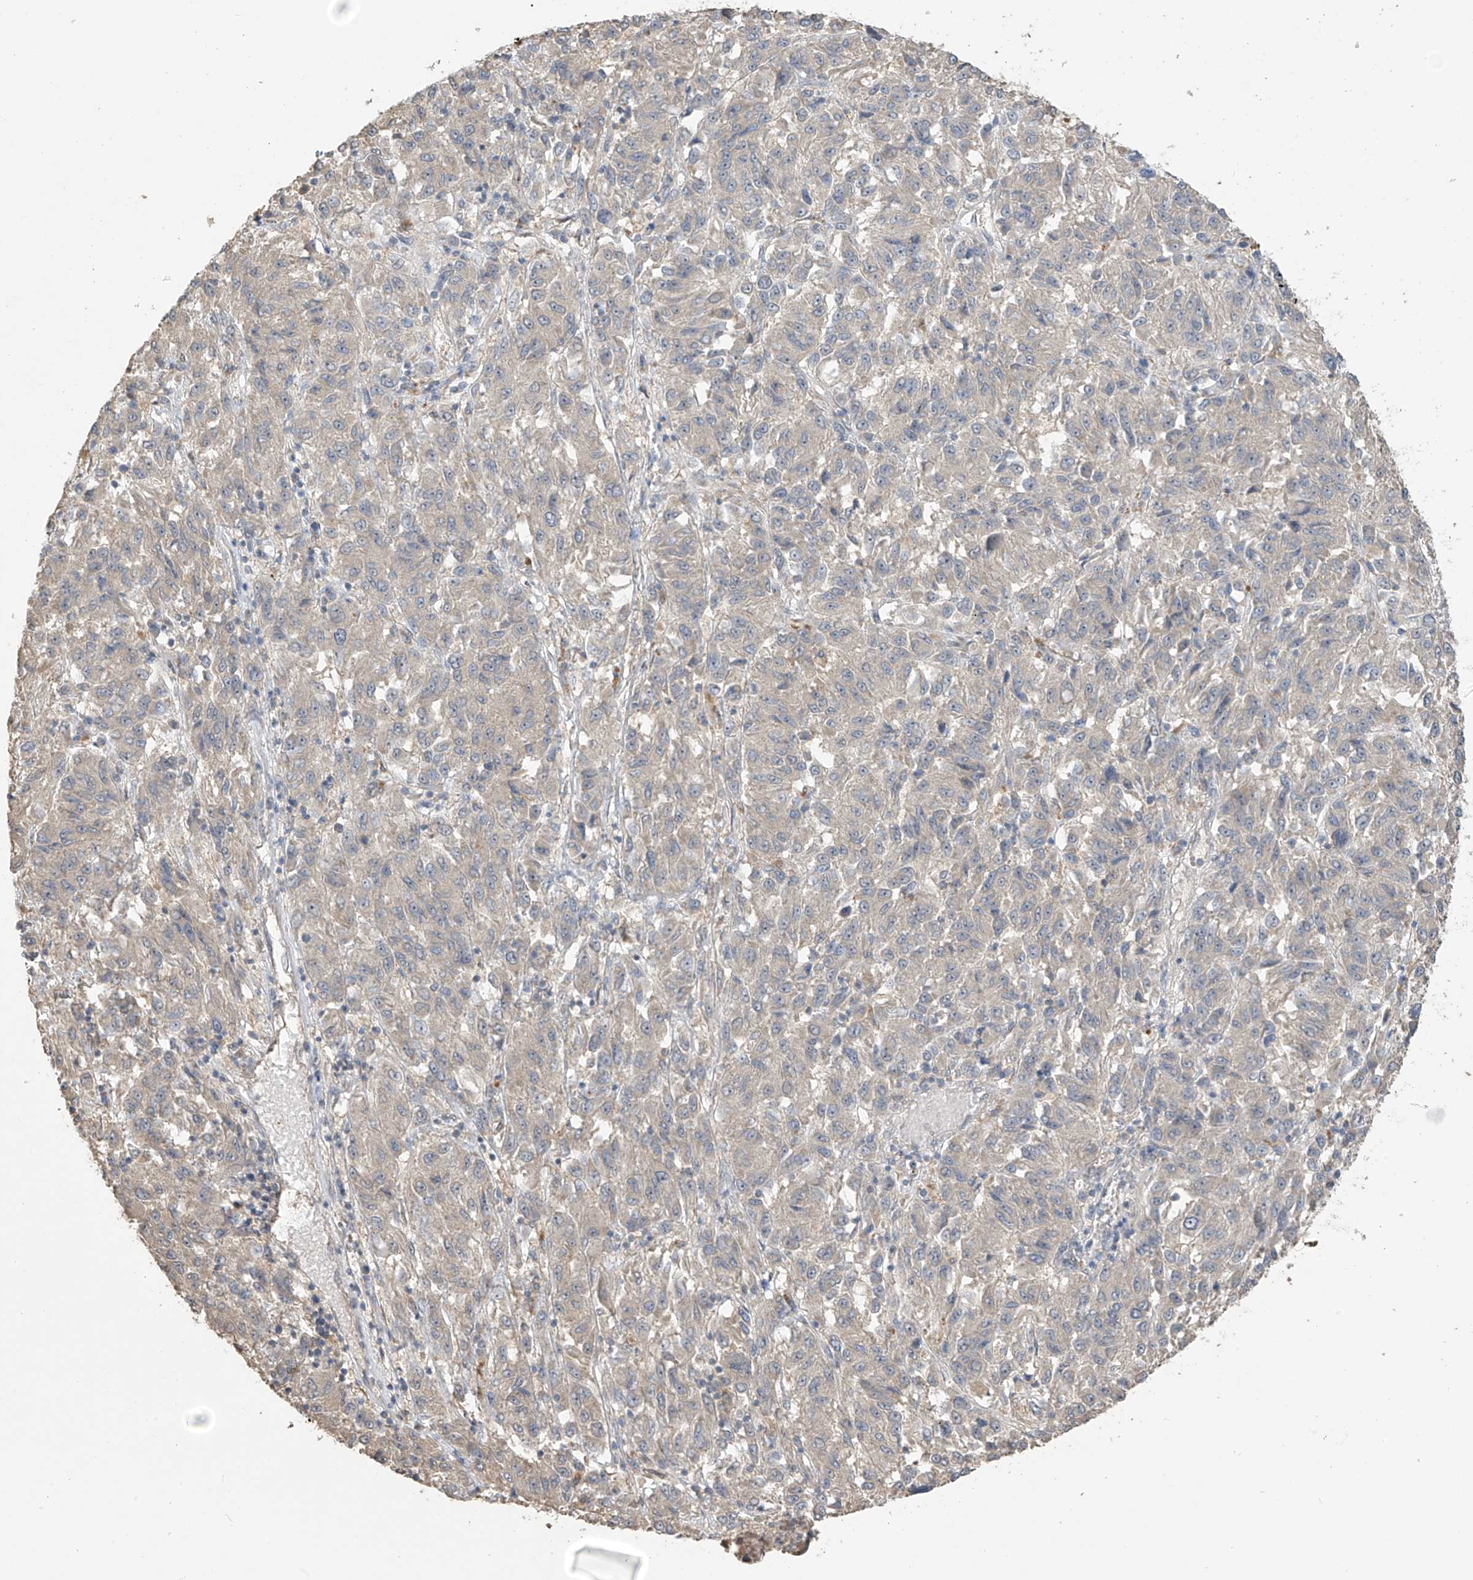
{"staining": {"intensity": "negative", "quantity": "none", "location": "none"}, "tissue": "melanoma", "cell_type": "Tumor cells", "image_type": "cancer", "snomed": [{"axis": "morphology", "description": "Malignant melanoma, Metastatic site"}, {"axis": "topography", "description": "Lung"}], "caption": "Melanoma was stained to show a protein in brown. There is no significant expression in tumor cells.", "gene": "SLFN14", "patient": {"sex": "male", "age": 64}}